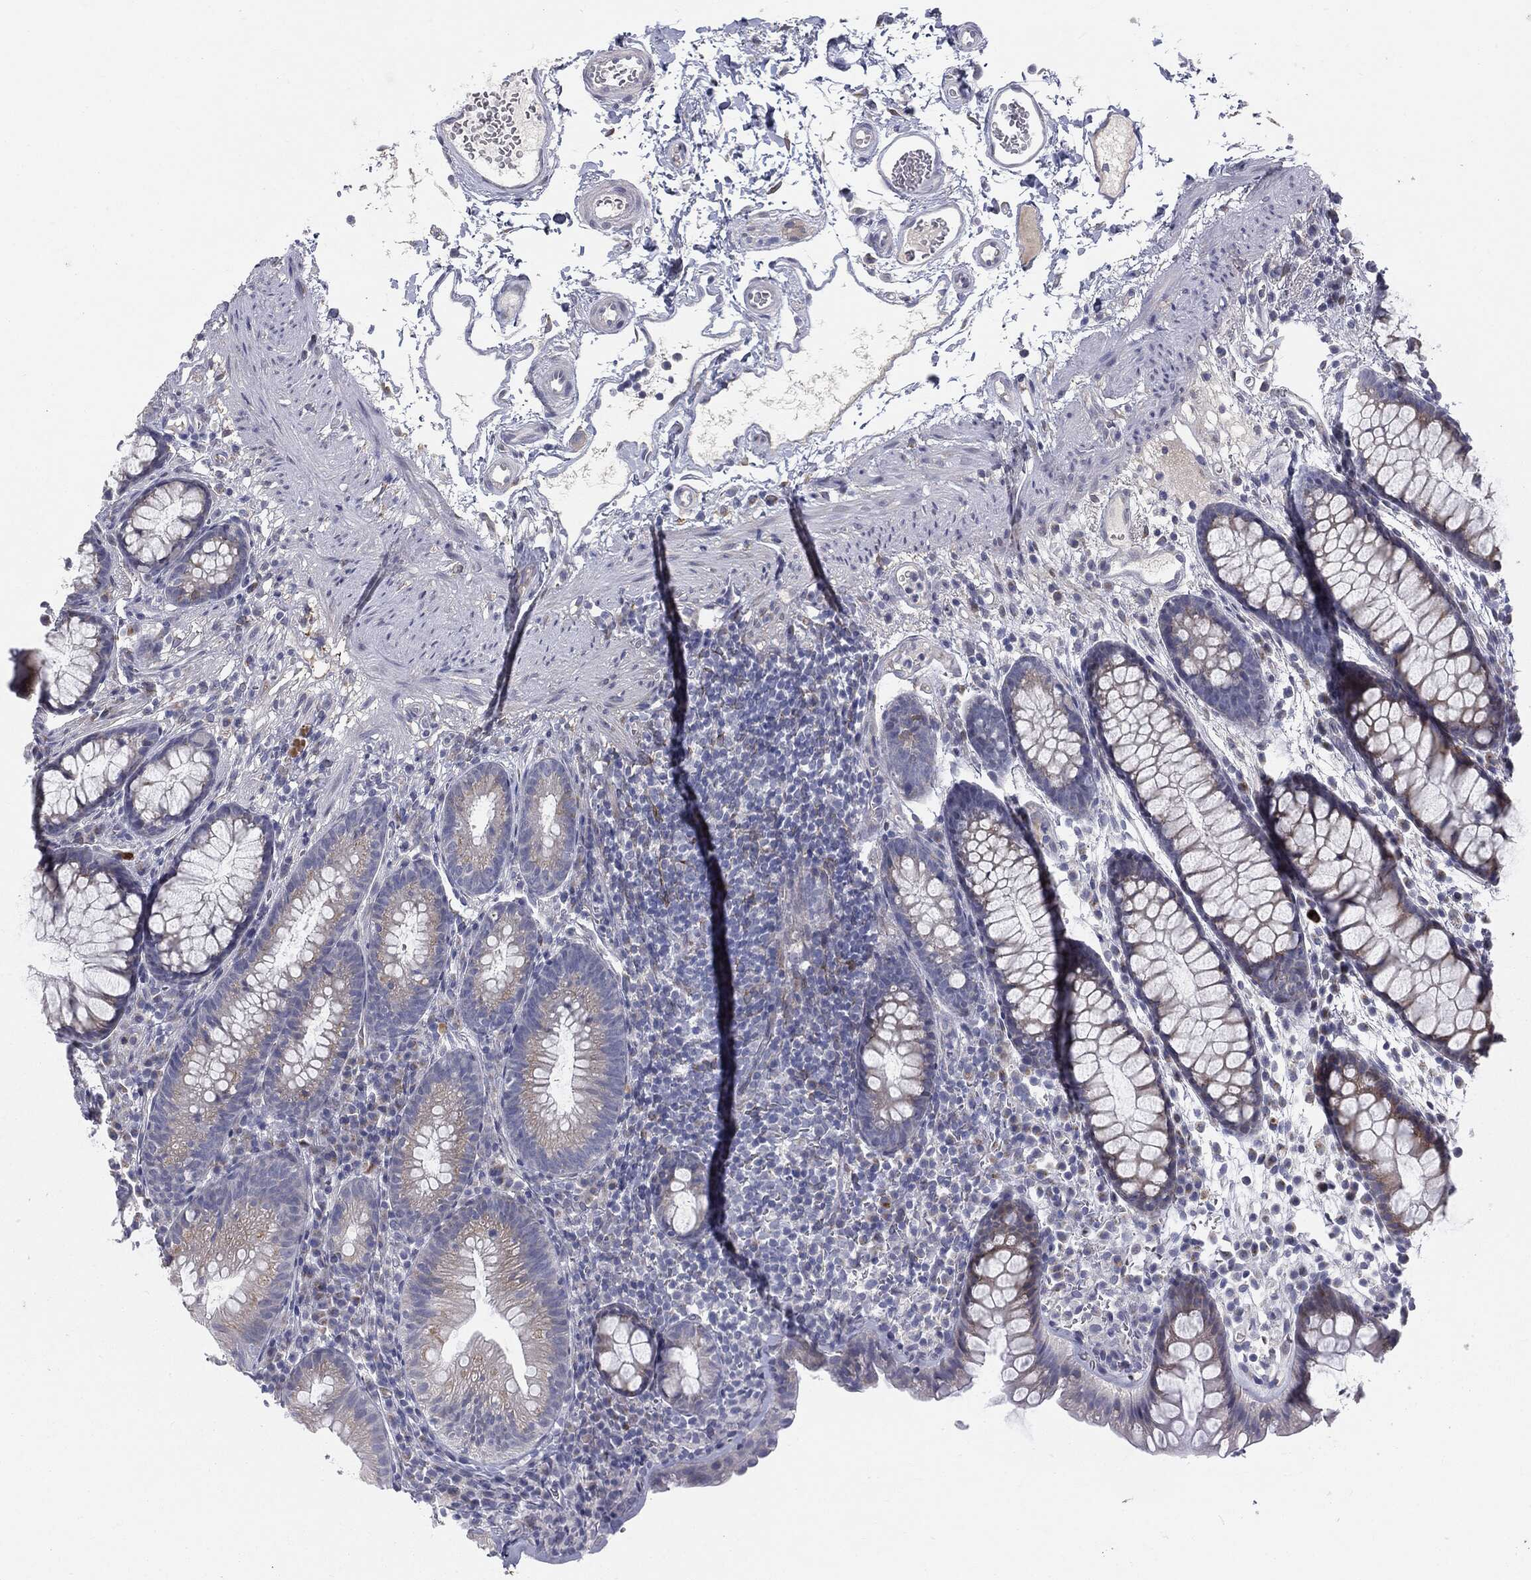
{"staining": {"intensity": "negative", "quantity": "none", "location": "none"}, "tissue": "colon", "cell_type": "Endothelial cells", "image_type": "normal", "snomed": [{"axis": "morphology", "description": "Normal tissue, NOS"}, {"axis": "topography", "description": "Colon"}], "caption": "IHC micrograph of unremarkable human colon stained for a protein (brown), which exhibits no staining in endothelial cells. (Immunohistochemistry, brightfield microscopy, high magnification).", "gene": "KRT5", "patient": {"sex": "male", "age": 76}}